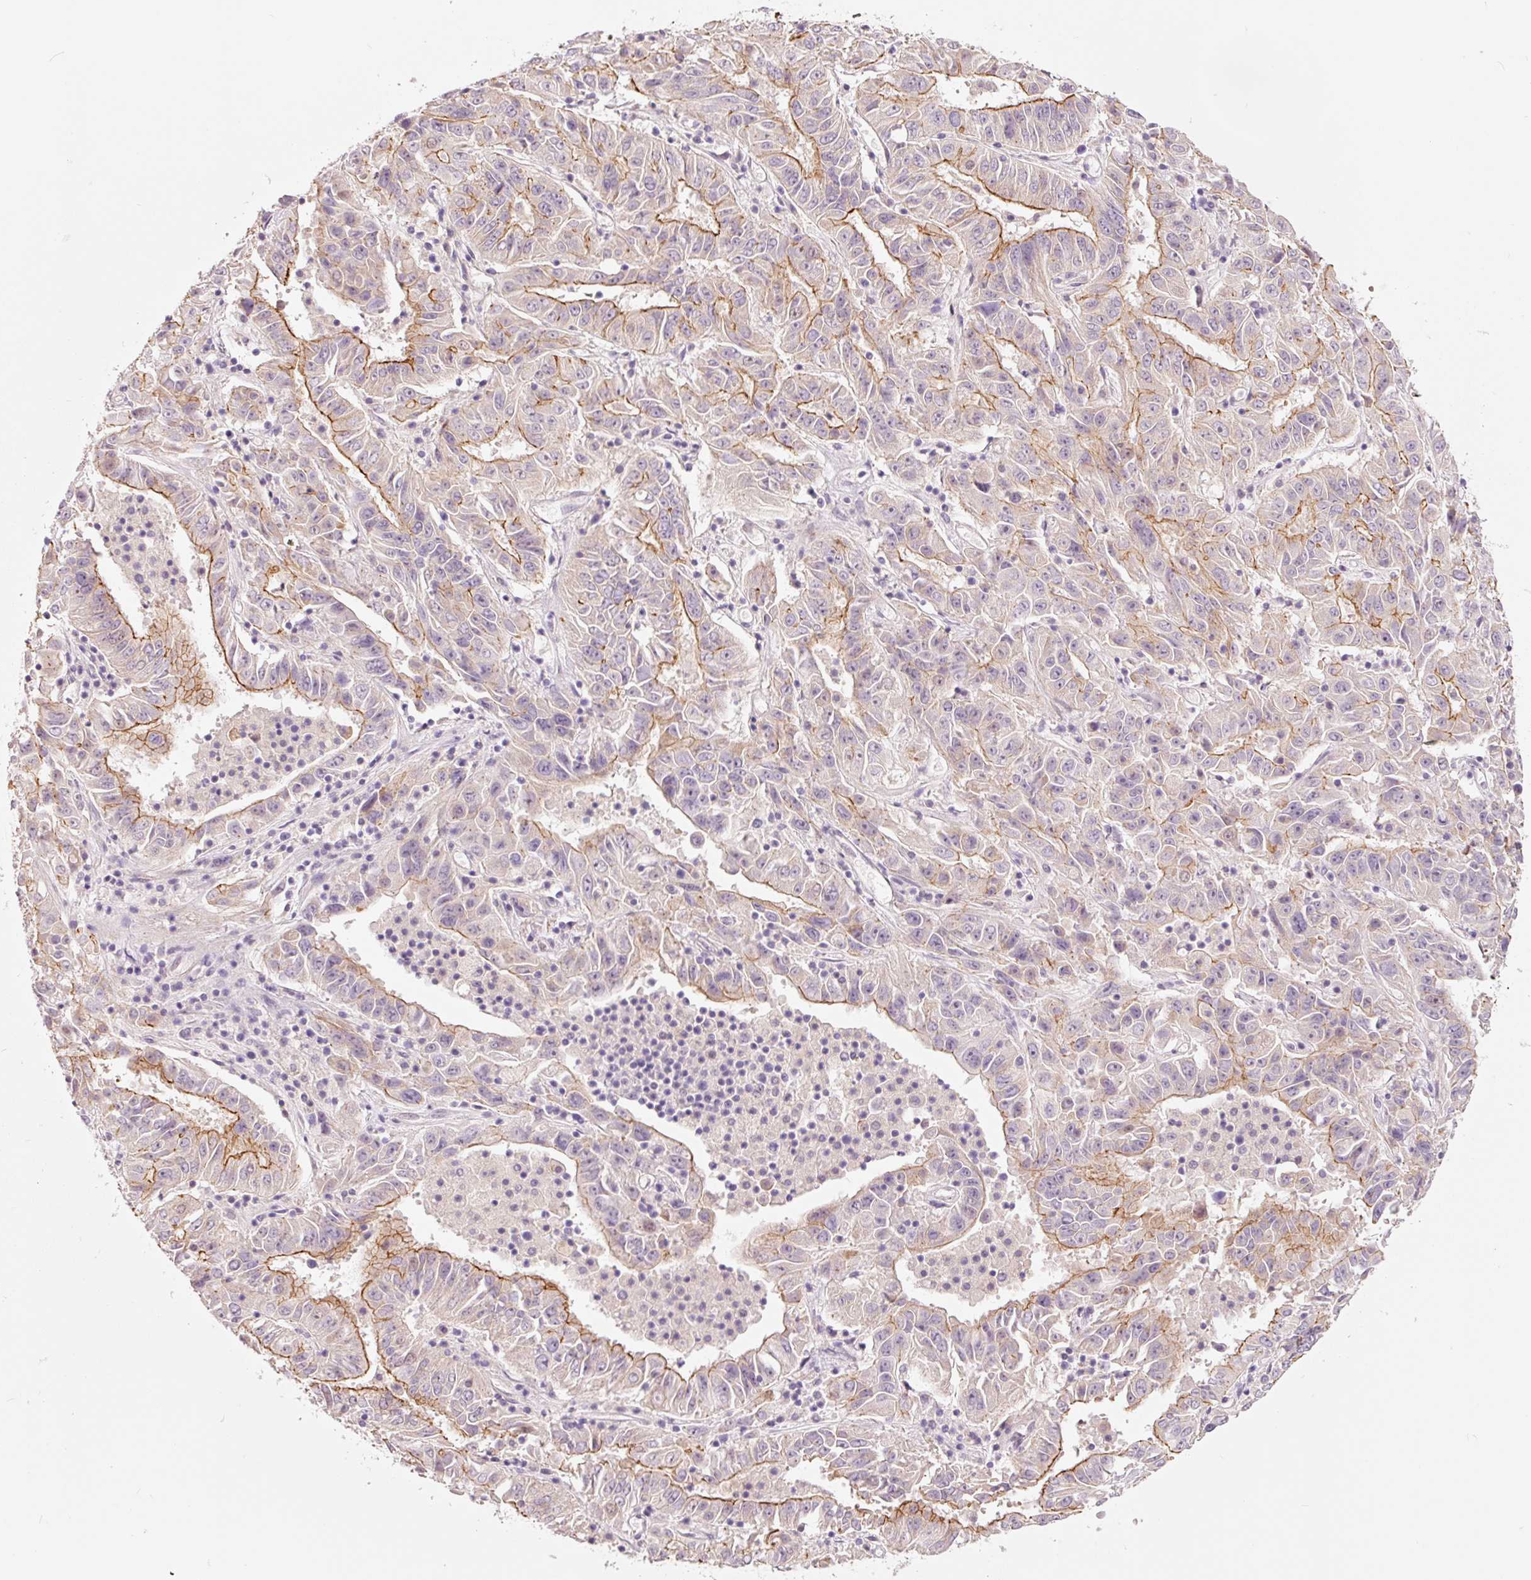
{"staining": {"intensity": "strong", "quantity": "25%-75%", "location": "cytoplasmic/membranous"}, "tissue": "pancreatic cancer", "cell_type": "Tumor cells", "image_type": "cancer", "snomed": [{"axis": "morphology", "description": "Adenocarcinoma, NOS"}, {"axis": "topography", "description": "Pancreas"}], "caption": "Brown immunohistochemical staining in adenocarcinoma (pancreatic) exhibits strong cytoplasmic/membranous expression in about 25%-75% of tumor cells. The staining was performed using DAB, with brown indicating positive protein expression. Nuclei are stained blue with hematoxylin.", "gene": "DAPP1", "patient": {"sex": "male", "age": 63}}